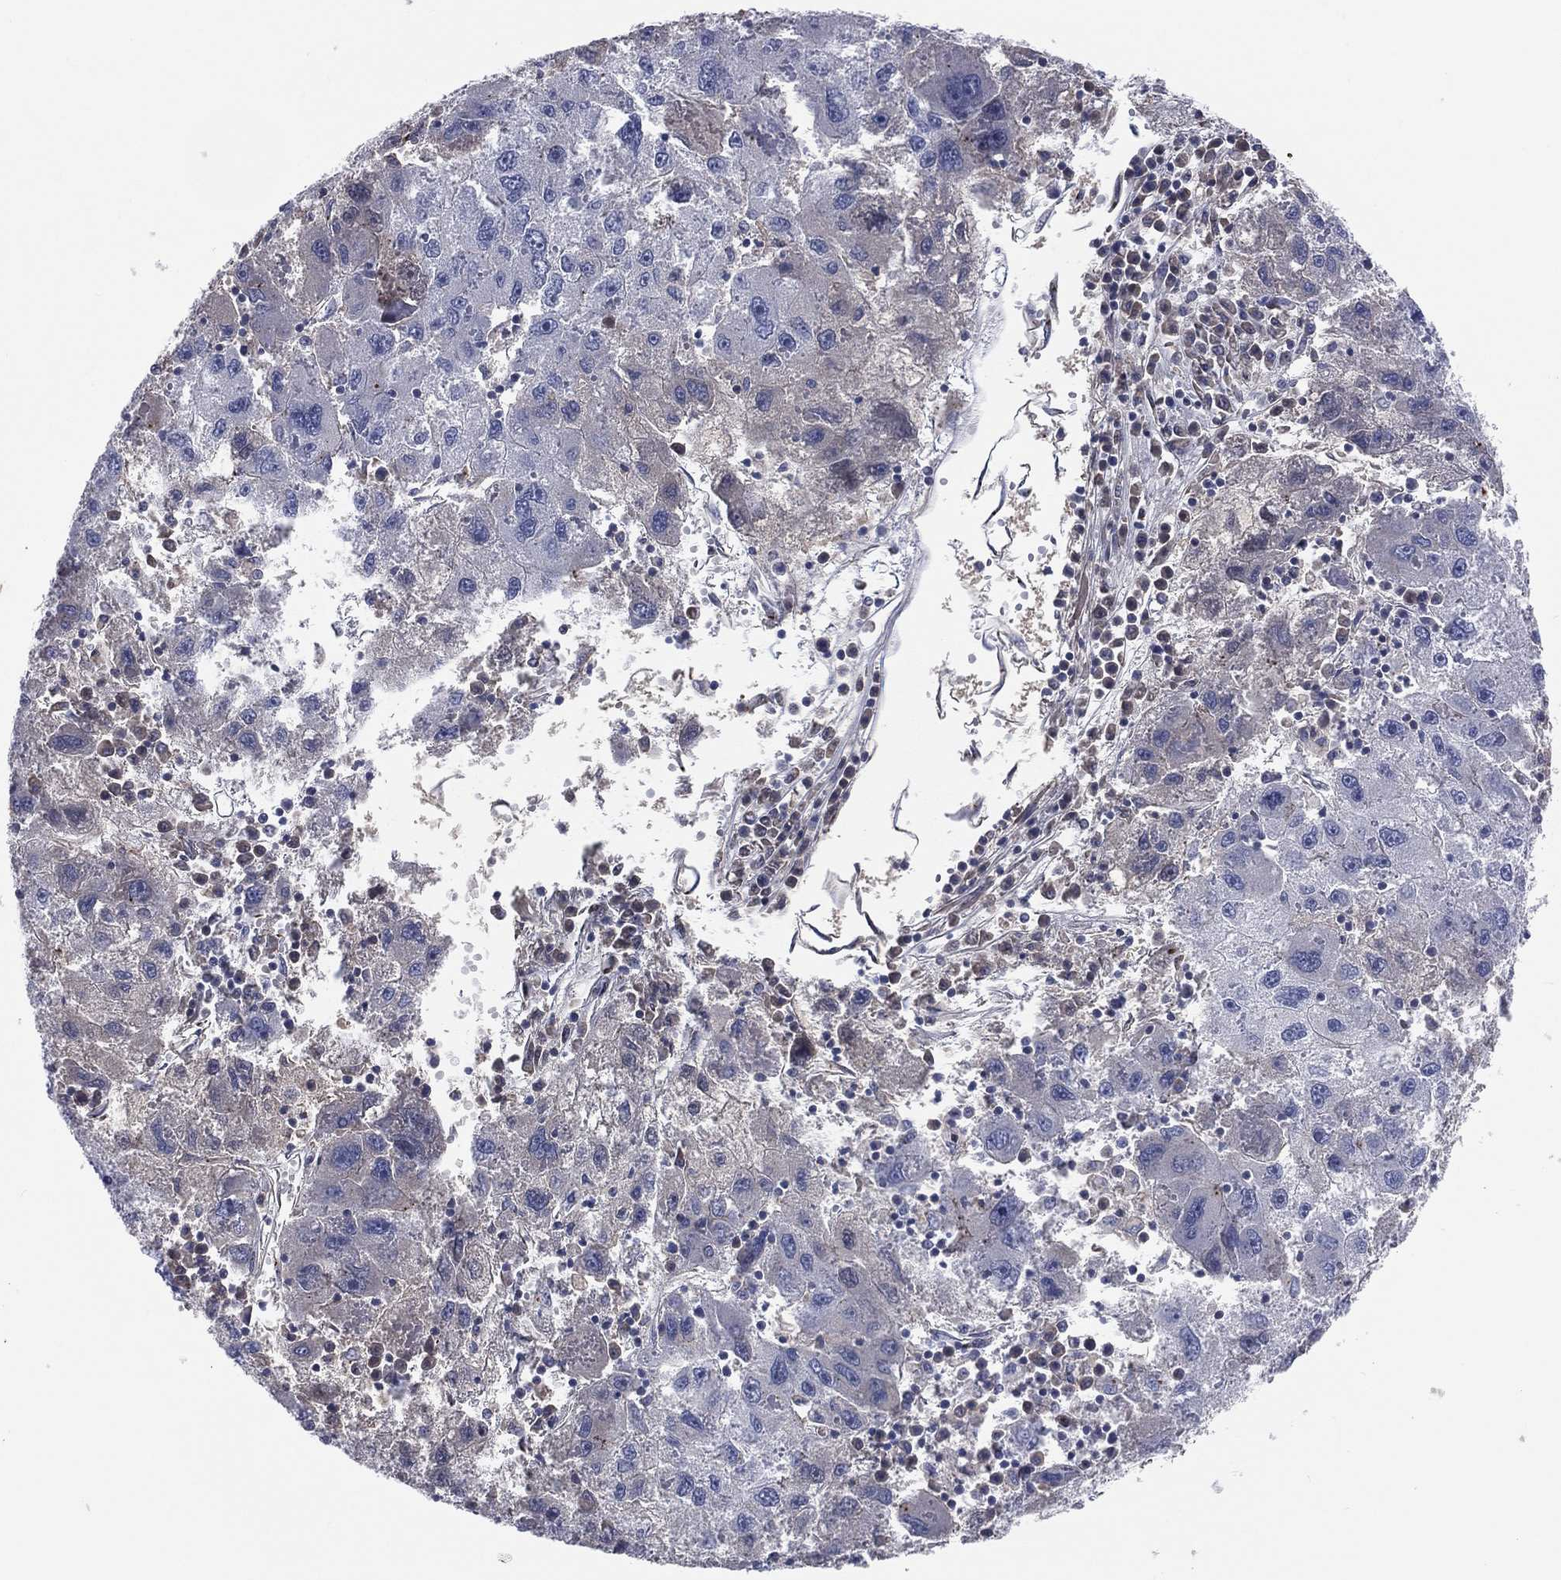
{"staining": {"intensity": "negative", "quantity": "none", "location": "none"}, "tissue": "liver cancer", "cell_type": "Tumor cells", "image_type": "cancer", "snomed": [{"axis": "morphology", "description": "Carcinoma, Hepatocellular, NOS"}, {"axis": "topography", "description": "Liver"}], "caption": "High magnification brightfield microscopy of liver cancer stained with DAB (brown) and counterstained with hematoxylin (blue): tumor cells show no significant positivity.", "gene": "CROCC", "patient": {"sex": "male", "age": 75}}